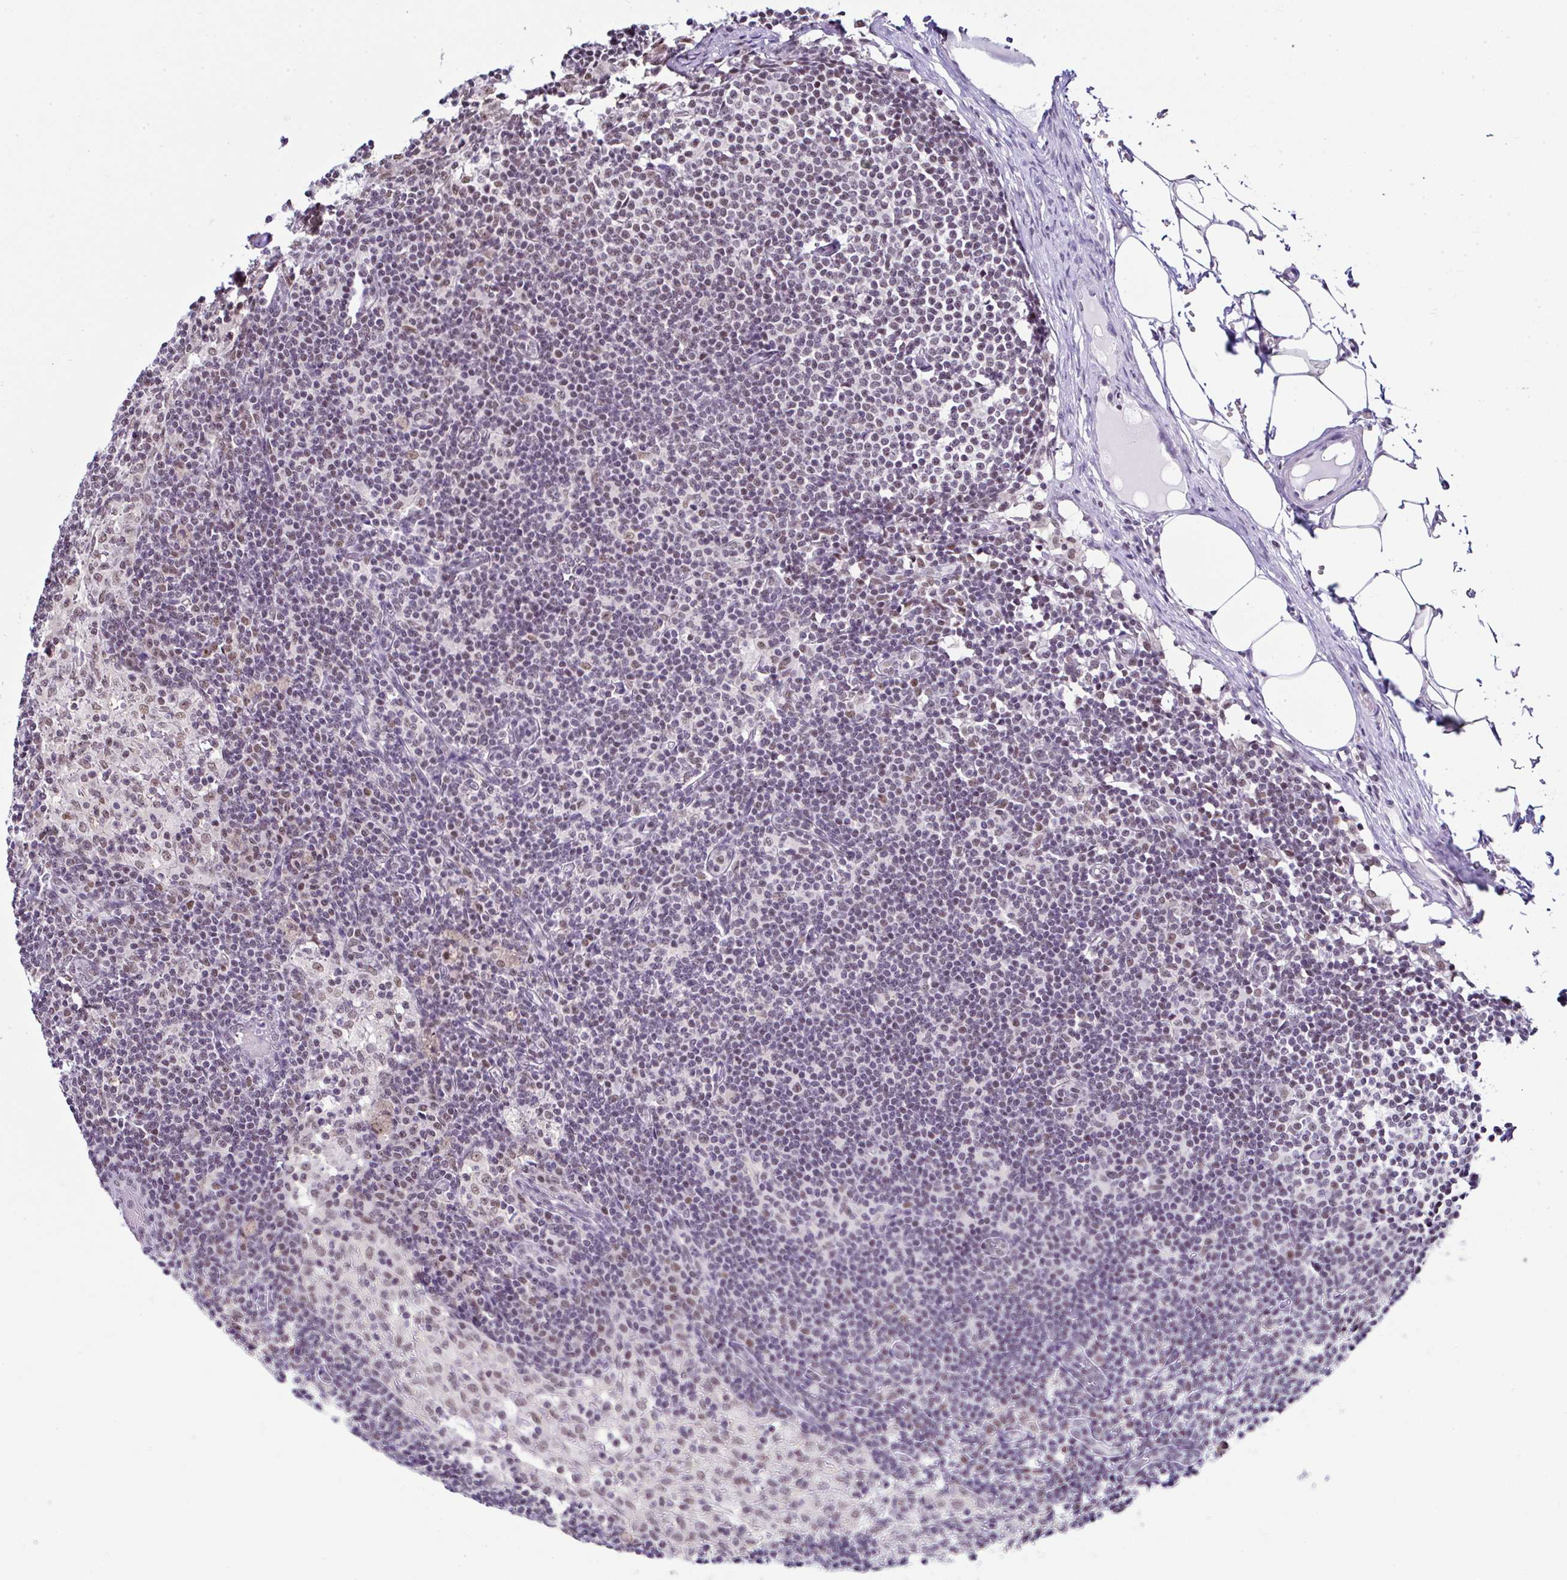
{"staining": {"intensity": "moderate", "quantity": "25%-75%", "location": "nuclear"}, "tissue": "lymph node", "cell_type": "Germinal center cells", "image_type": "normal", "snomed": [{"axis": "morphology", "description": "Normal tissue, NOS"}, {"axis": "topography", "description": "Lymph node"}], "caption": "Protein staining exhibits moderate nuclear positivity in about 25%-75% of germinal center cells in benign lymph node. The protein of interest is shown in brown color, while the nuclei are stained blue.", "gene": "PTPN2", "patient": {"sex": "male", "age": 49}}